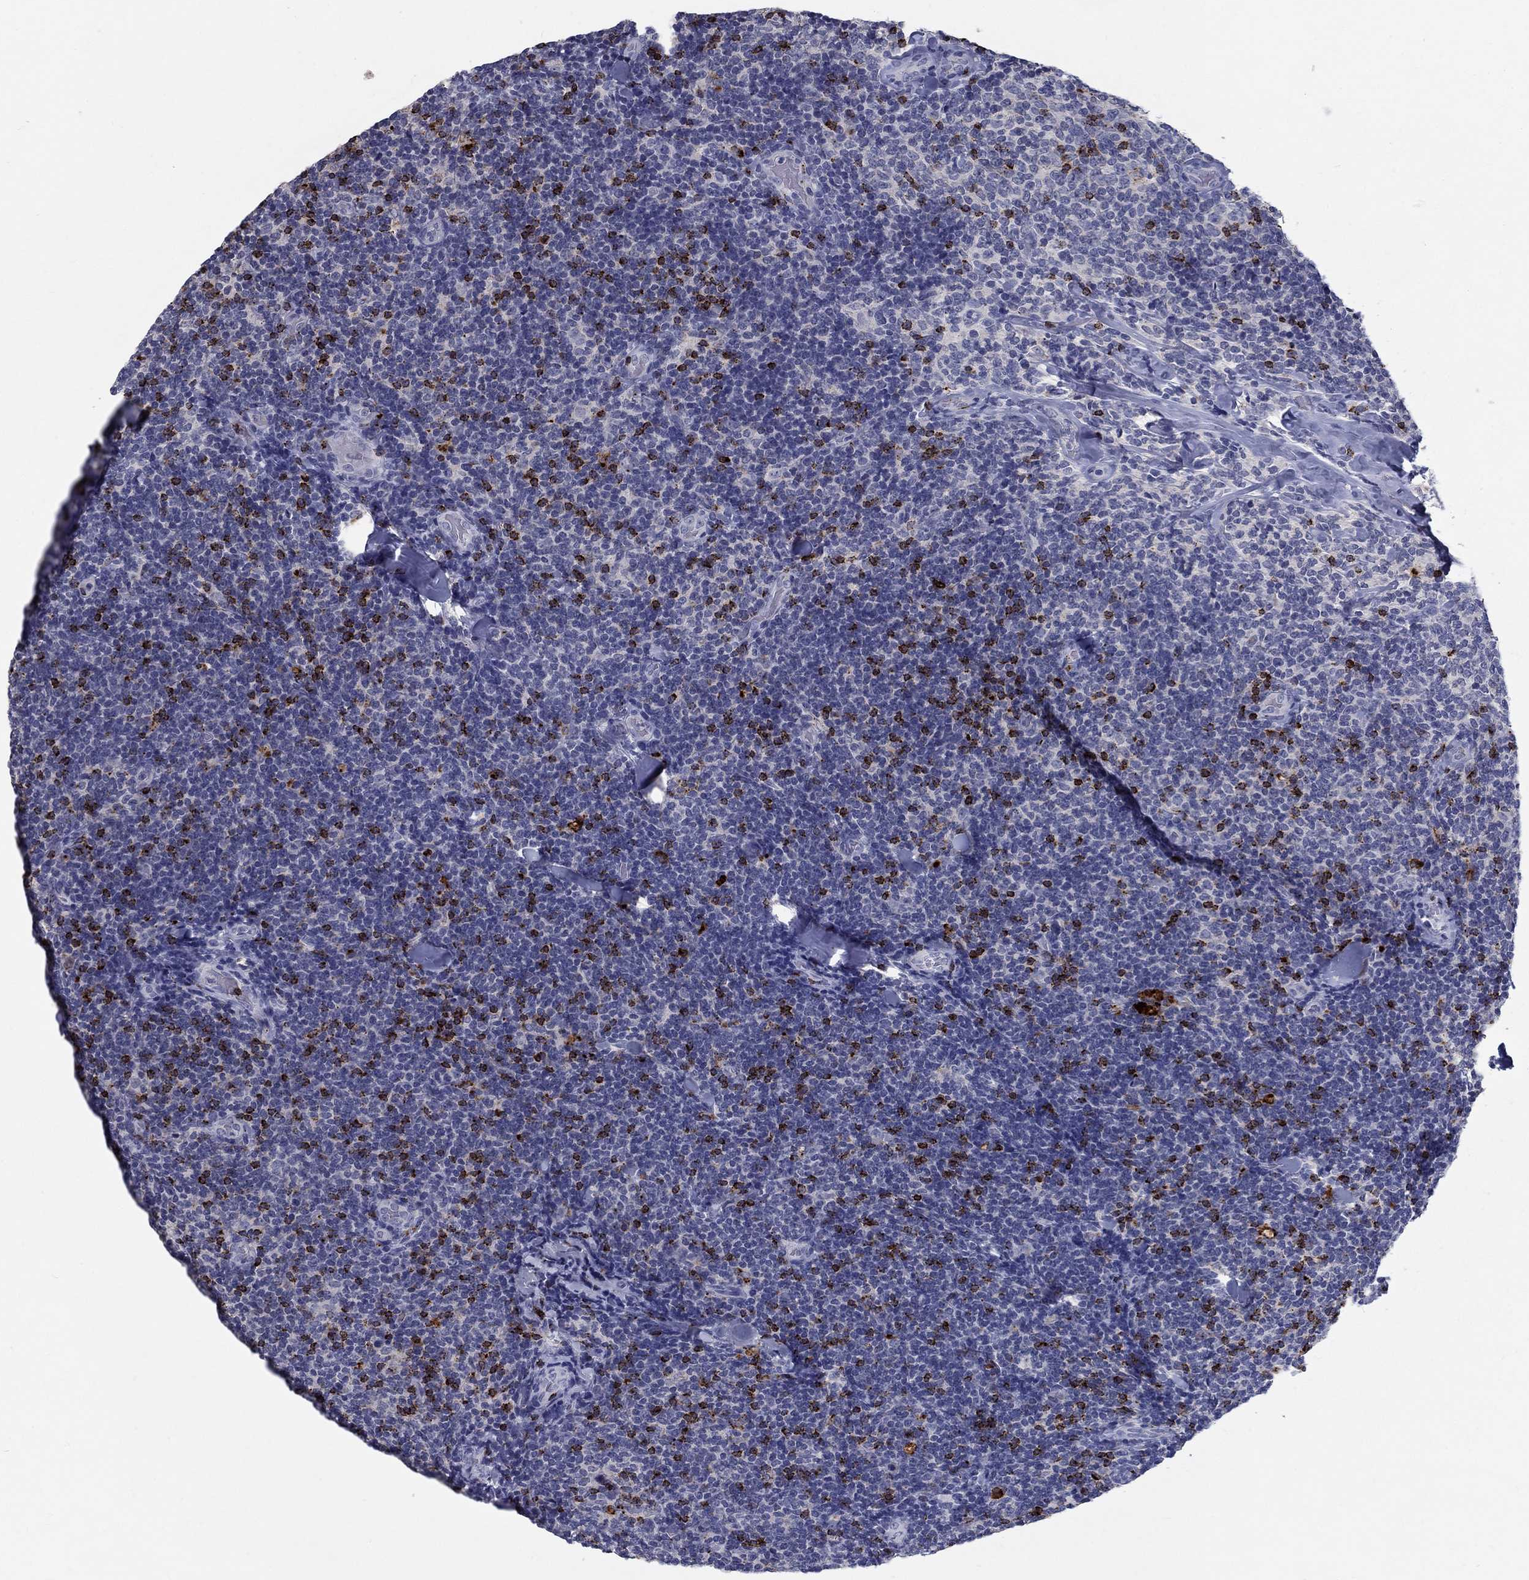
{"staining": {"intensity": "strong", "quantity": "<25%", "location": "cytoplasmic/membranous"}, "tissue": "lymphoma", "cell_type": "Tumor cells", "image_type": "cancer", "snomed": [{"axis": "morphology", "description": "Malignant lymphoma, non-Hodgkin's type, Low grade"}, {"axis": "topography", "description": "Lymph node"}], "caption": "Low-grade malignant lymphoma, non-Hodgkin's type stained with DAB (3,3'-diaminobenzidine) immunohistochemistry (IHC) exhibits medium levels of strong cytoplasmic/membranous positivity in approximately <25% of tumor cells.", "gene": "GZMA", "patient": {"sex": "female", "age": 56}}